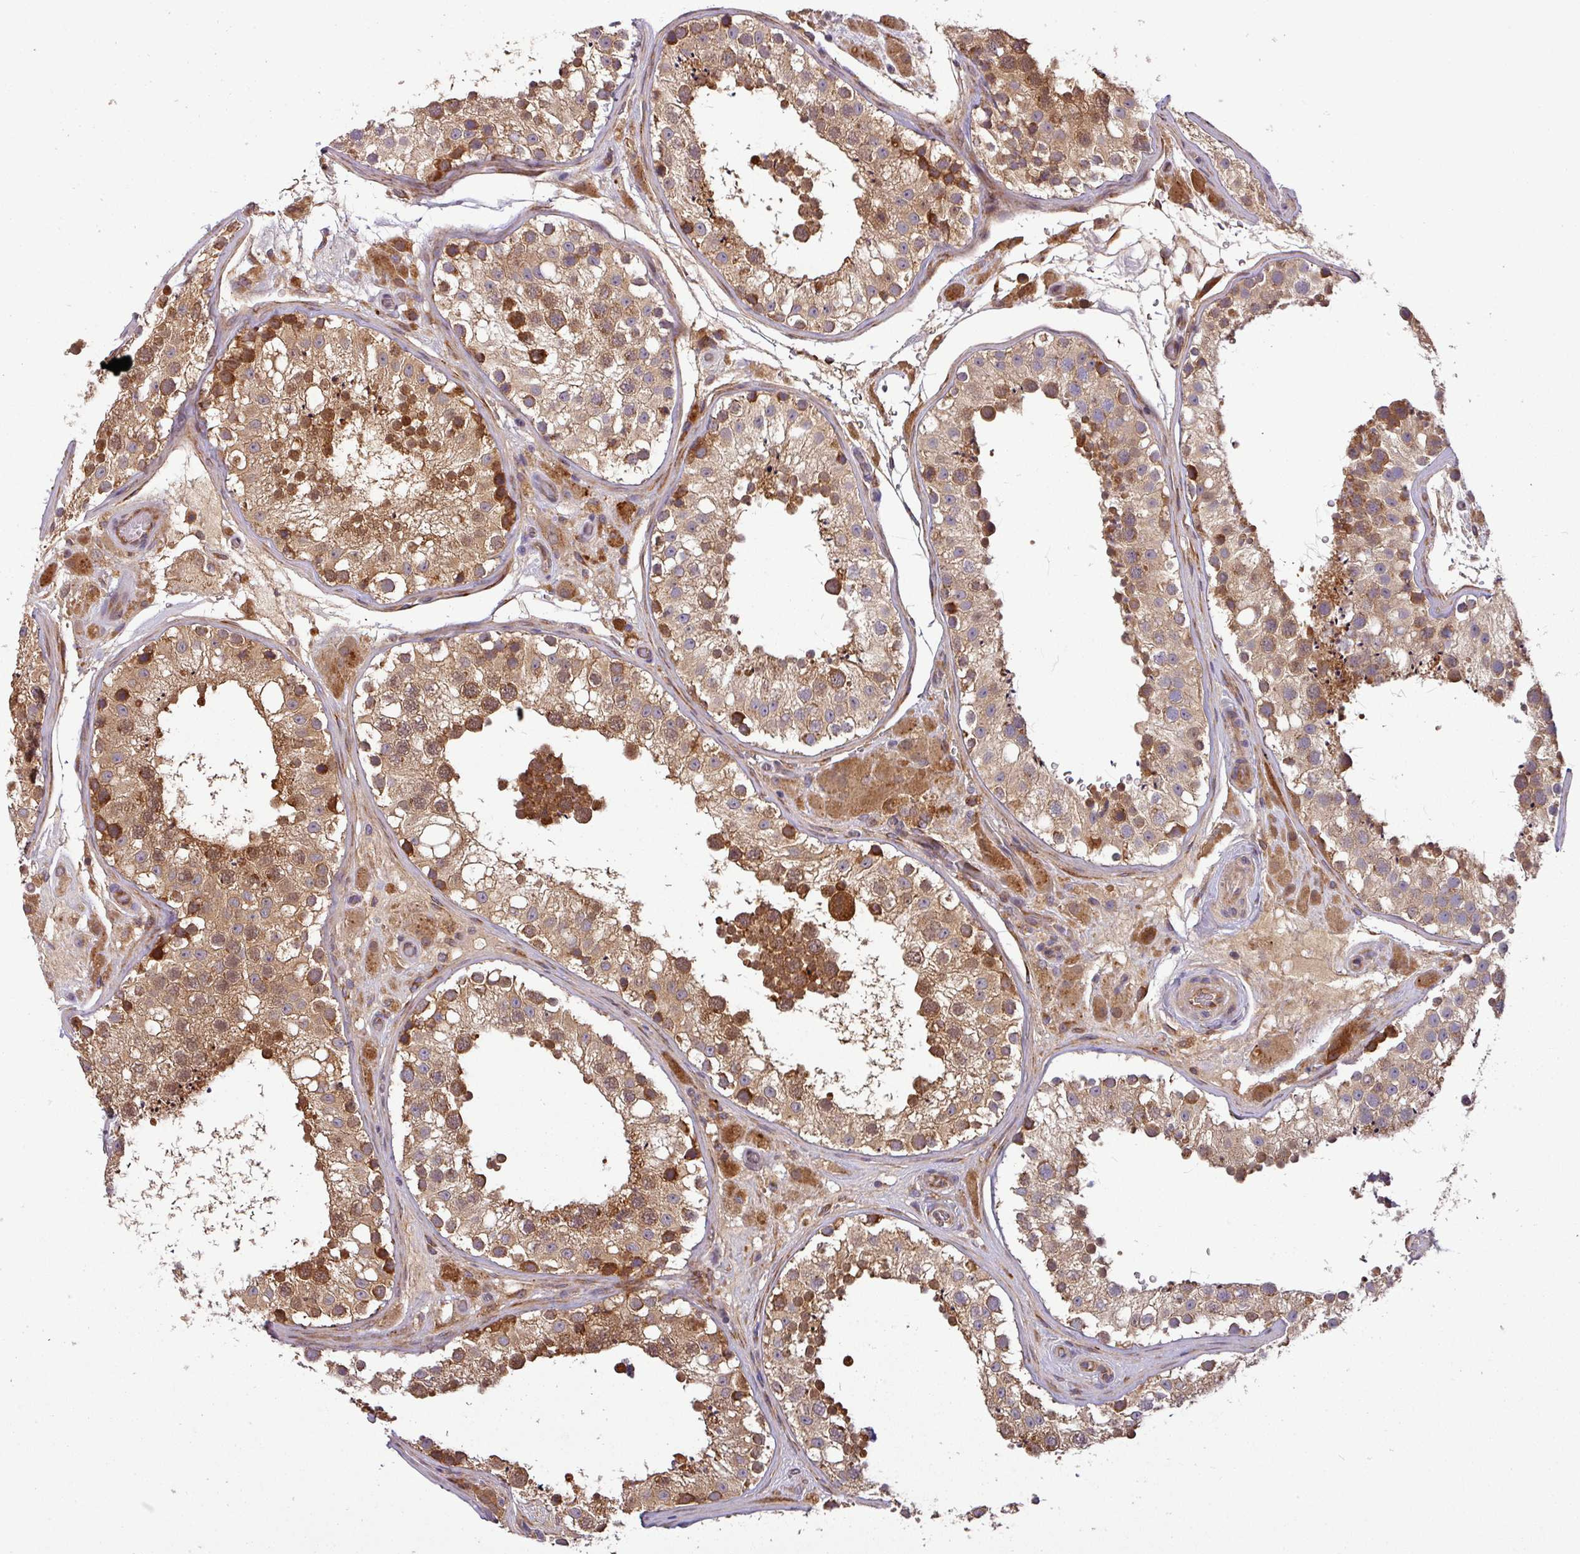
{"staining": {"intensity": "strong", "quantity": ">75%", "location": "cytoplasmic/membranous"}, "tissue": "testis", "cell_type": "Cells in seminiferous ducts", "image_type": "normal", "snomed": [{"axis": "morphology", "description": "Normal tissue, NOS"}, {"axis": "topography", "description": "Testis"}], "caption": "Human testis stained for a protein (brown) demonstrates strong cytoplasmic/membranous positive staining in approximately >75% of cells in seminiferous ducts.", "gene": "ART1", "patient": {"sex": "male", "age": 26}}